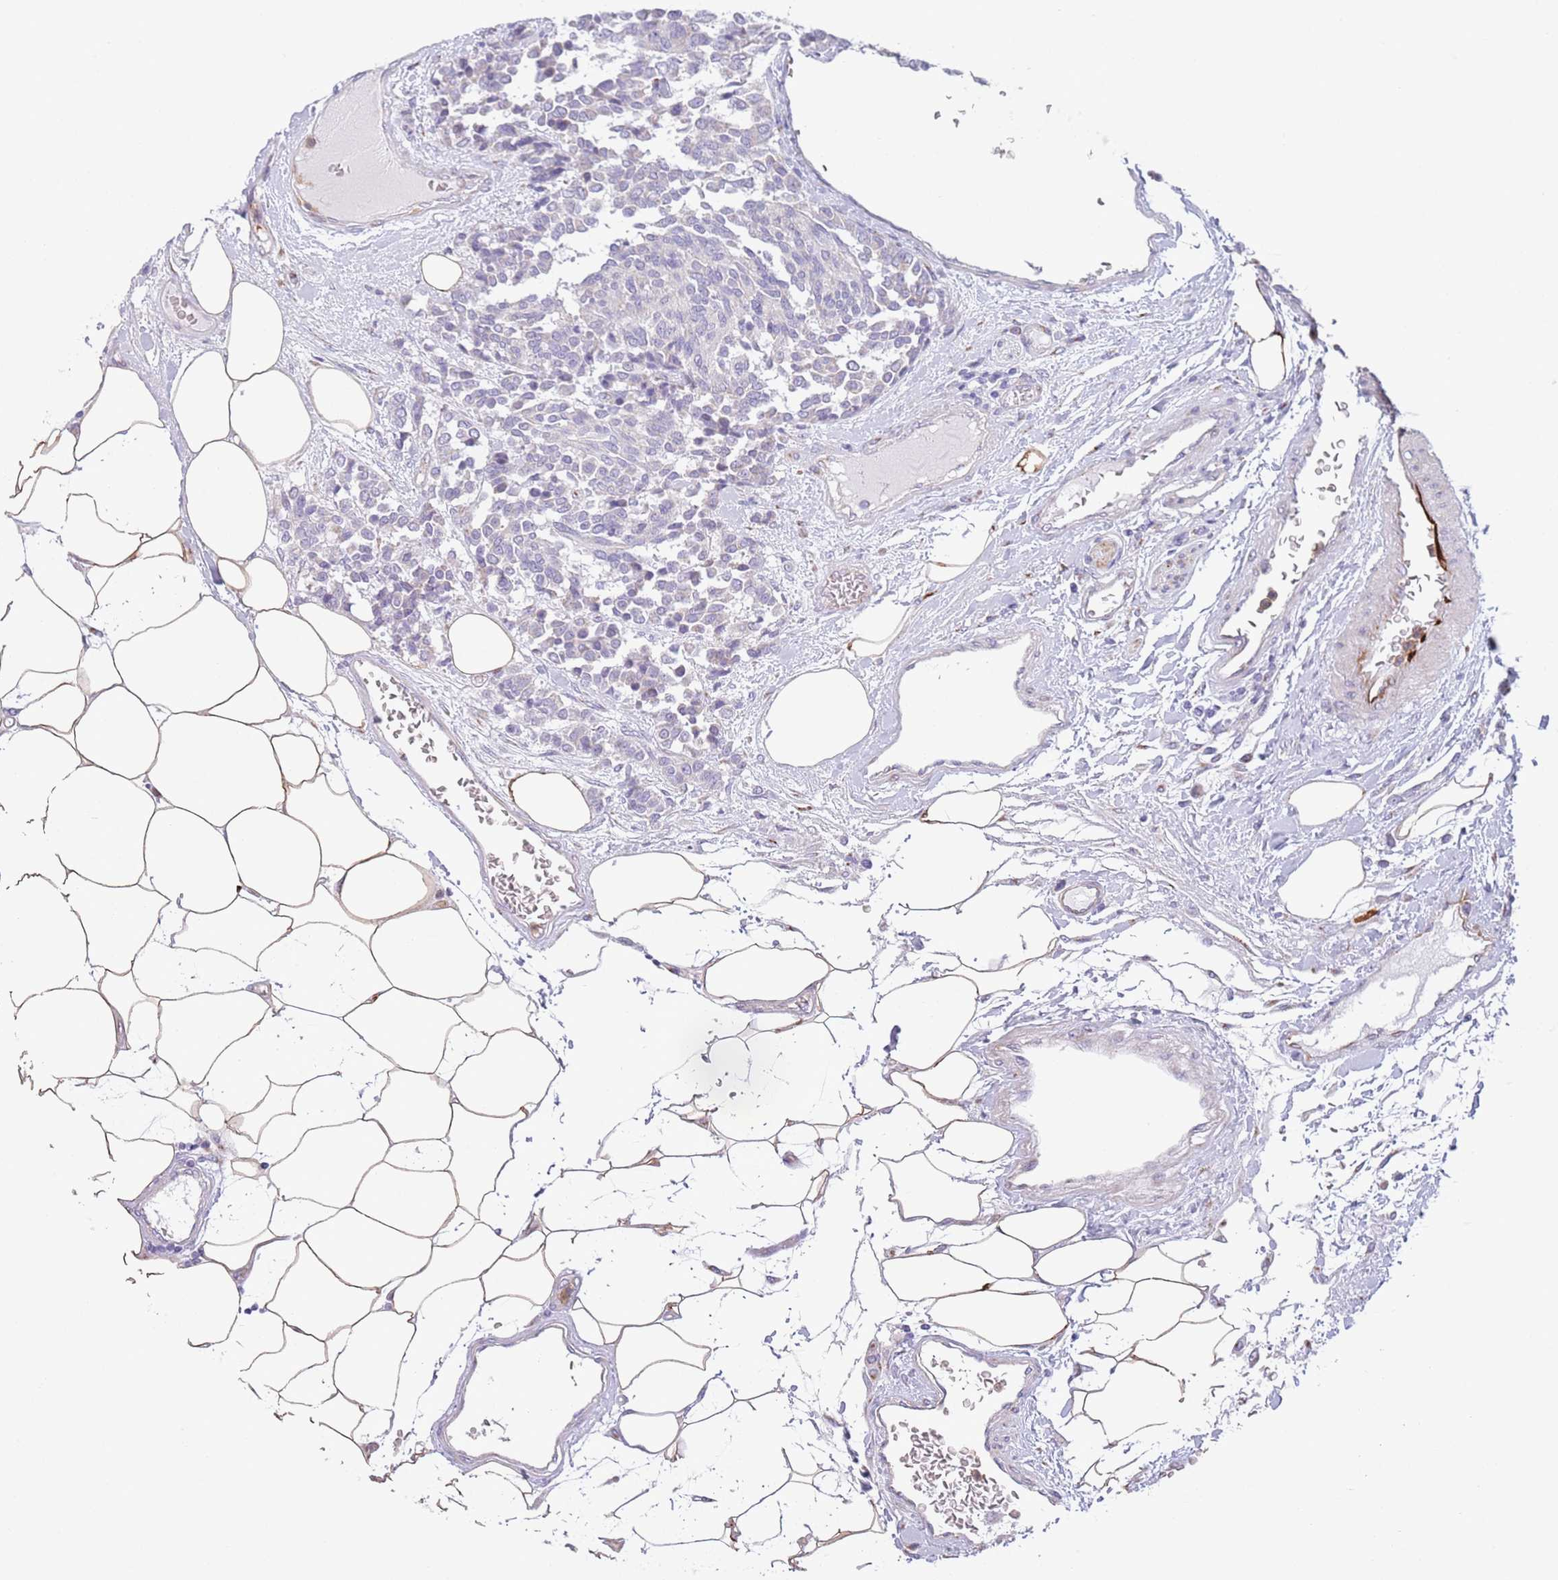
{"staining": {"intensity": "weak", "quantity": "25%-75%", "location": "cytoplasmic/membranous"}, "tissue": "carcinoid", "cell_type": "Tumor cells", "image_type": "cancer", "snomed": [{"axis": "morphology", "description": "Carcinoid, malignant, NOS"}, {"axis": "topography", "description": "Pancreas"}], "caption": "Immunohistochemical staining of human carcinoid (malignant) exhibits low levels of weak cytoplasmic/membranous staining in about 25%-75% of tumor cells.", "gene": "C20orf96", "patient": {"sex": "female", "age": 54}}